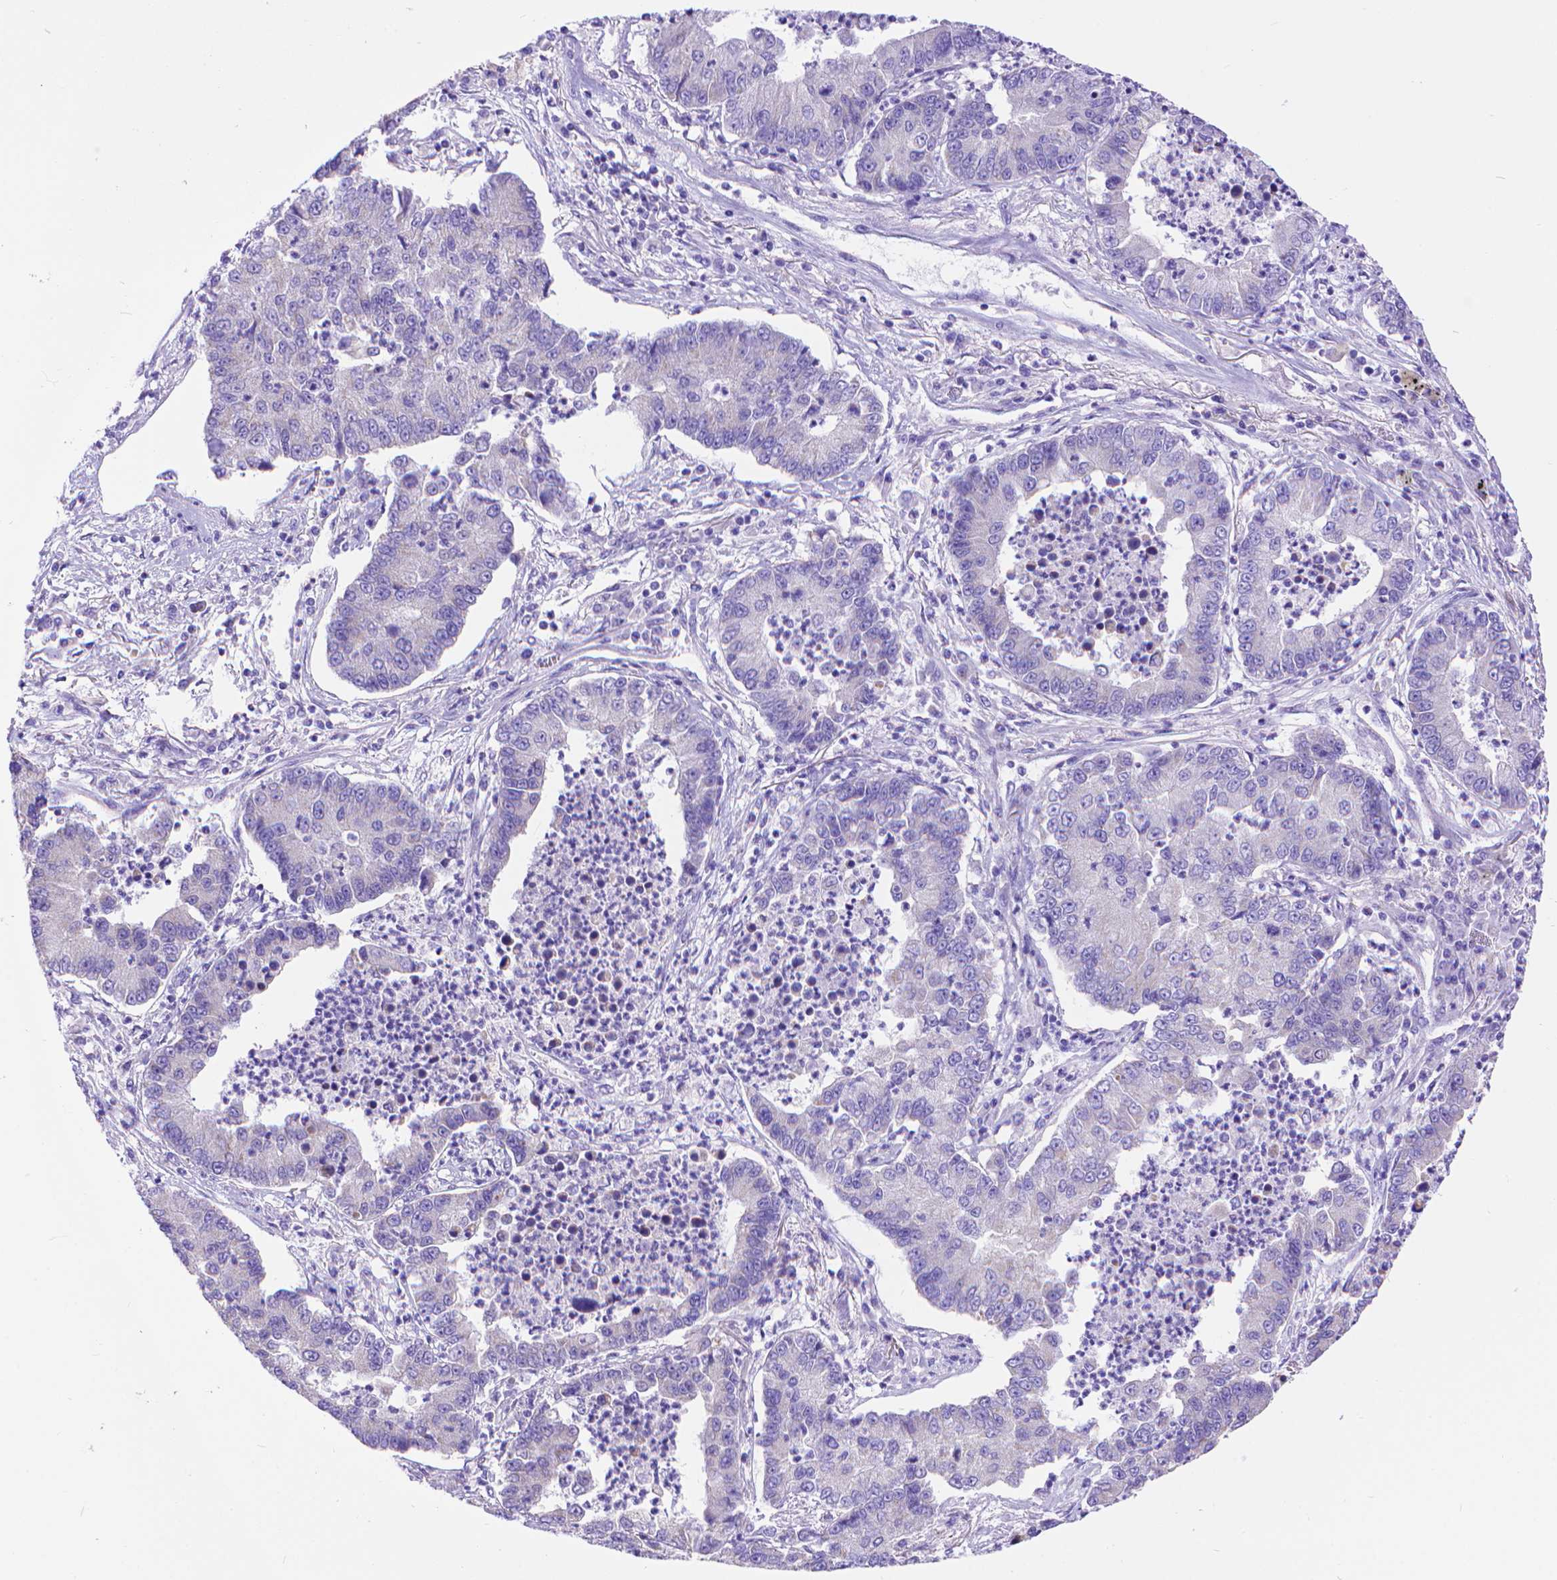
{"staining": {"intensity": "negative", "quantity": "none", "location": "none"}, "tissue": "lung cancer", "cell_type": "Tumor cells", "image_type": "cancer", "snomed": [{"axis": "morphology", "description": "Adenocarcinoma, NOS"}, {"axis": "topography", "description": "Lung"}], "caption": "Immunohistochemistry image of neoplastic tissue: human lung cancer (adenocarcinoma) stained with DAB demonstrates no significant protein staining in tumor cells.", "gene": "DHRS2", "patient": {"sex": "female", "age": 57}}